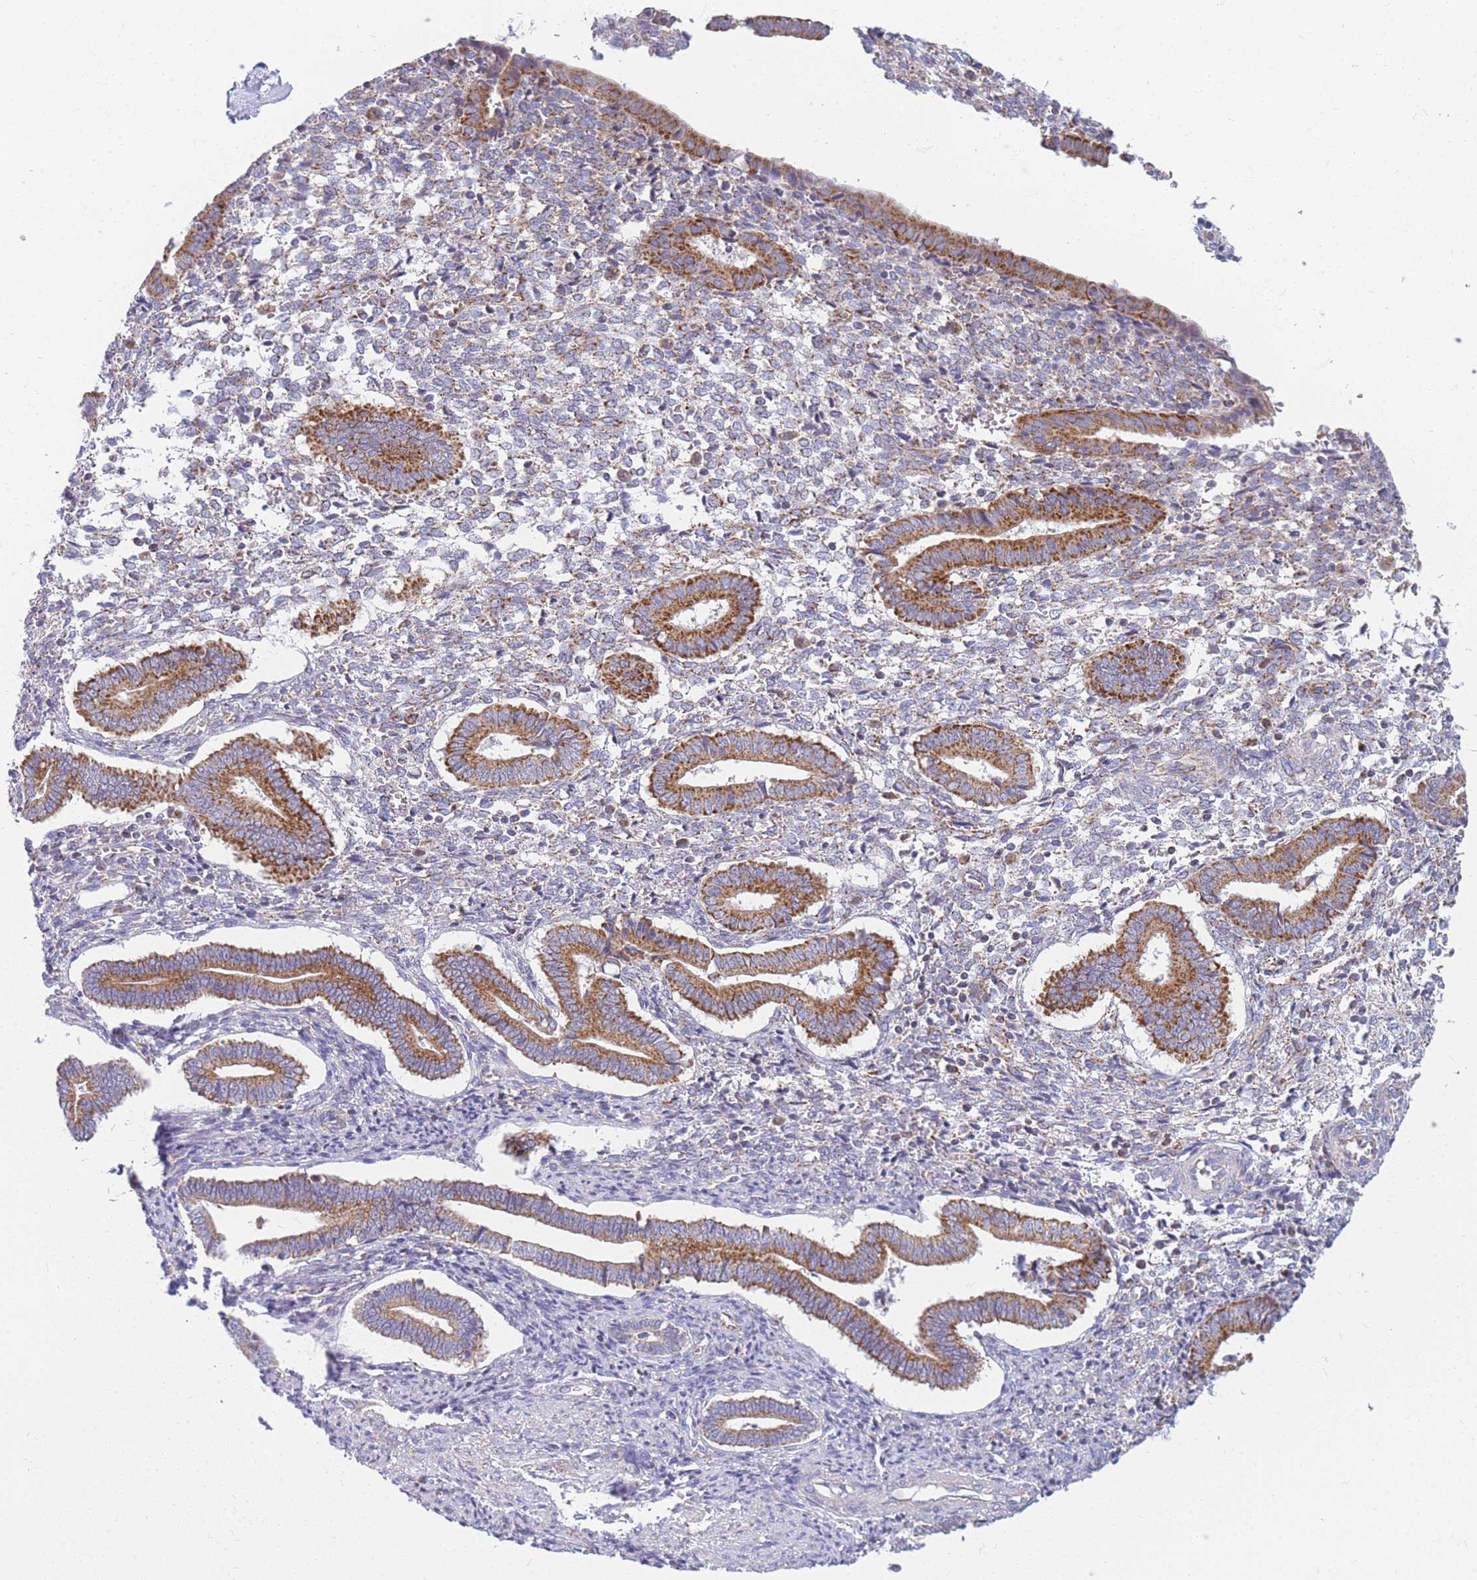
{"staining": {"intensity": "weak", "quantity": "<25%", "location": "cytoplasmic/membranous"}, "tissue": "endometrium", "cell_type": "Cells in endometrial stroma", "image_type": "normal", "snomed": [{"axis": "morphology", "description": "Normal tissue, NOS"}, {"axis": "topography", "description": "Other"}, {"axis": "topography", "description": "Endometrium"}], "caption": "The micrograph demonstrates no staining of cells in endometrial stroma in benign endometrium.", "gene": "MRPS11", "patient": {"sex": "female", "age": 44}}